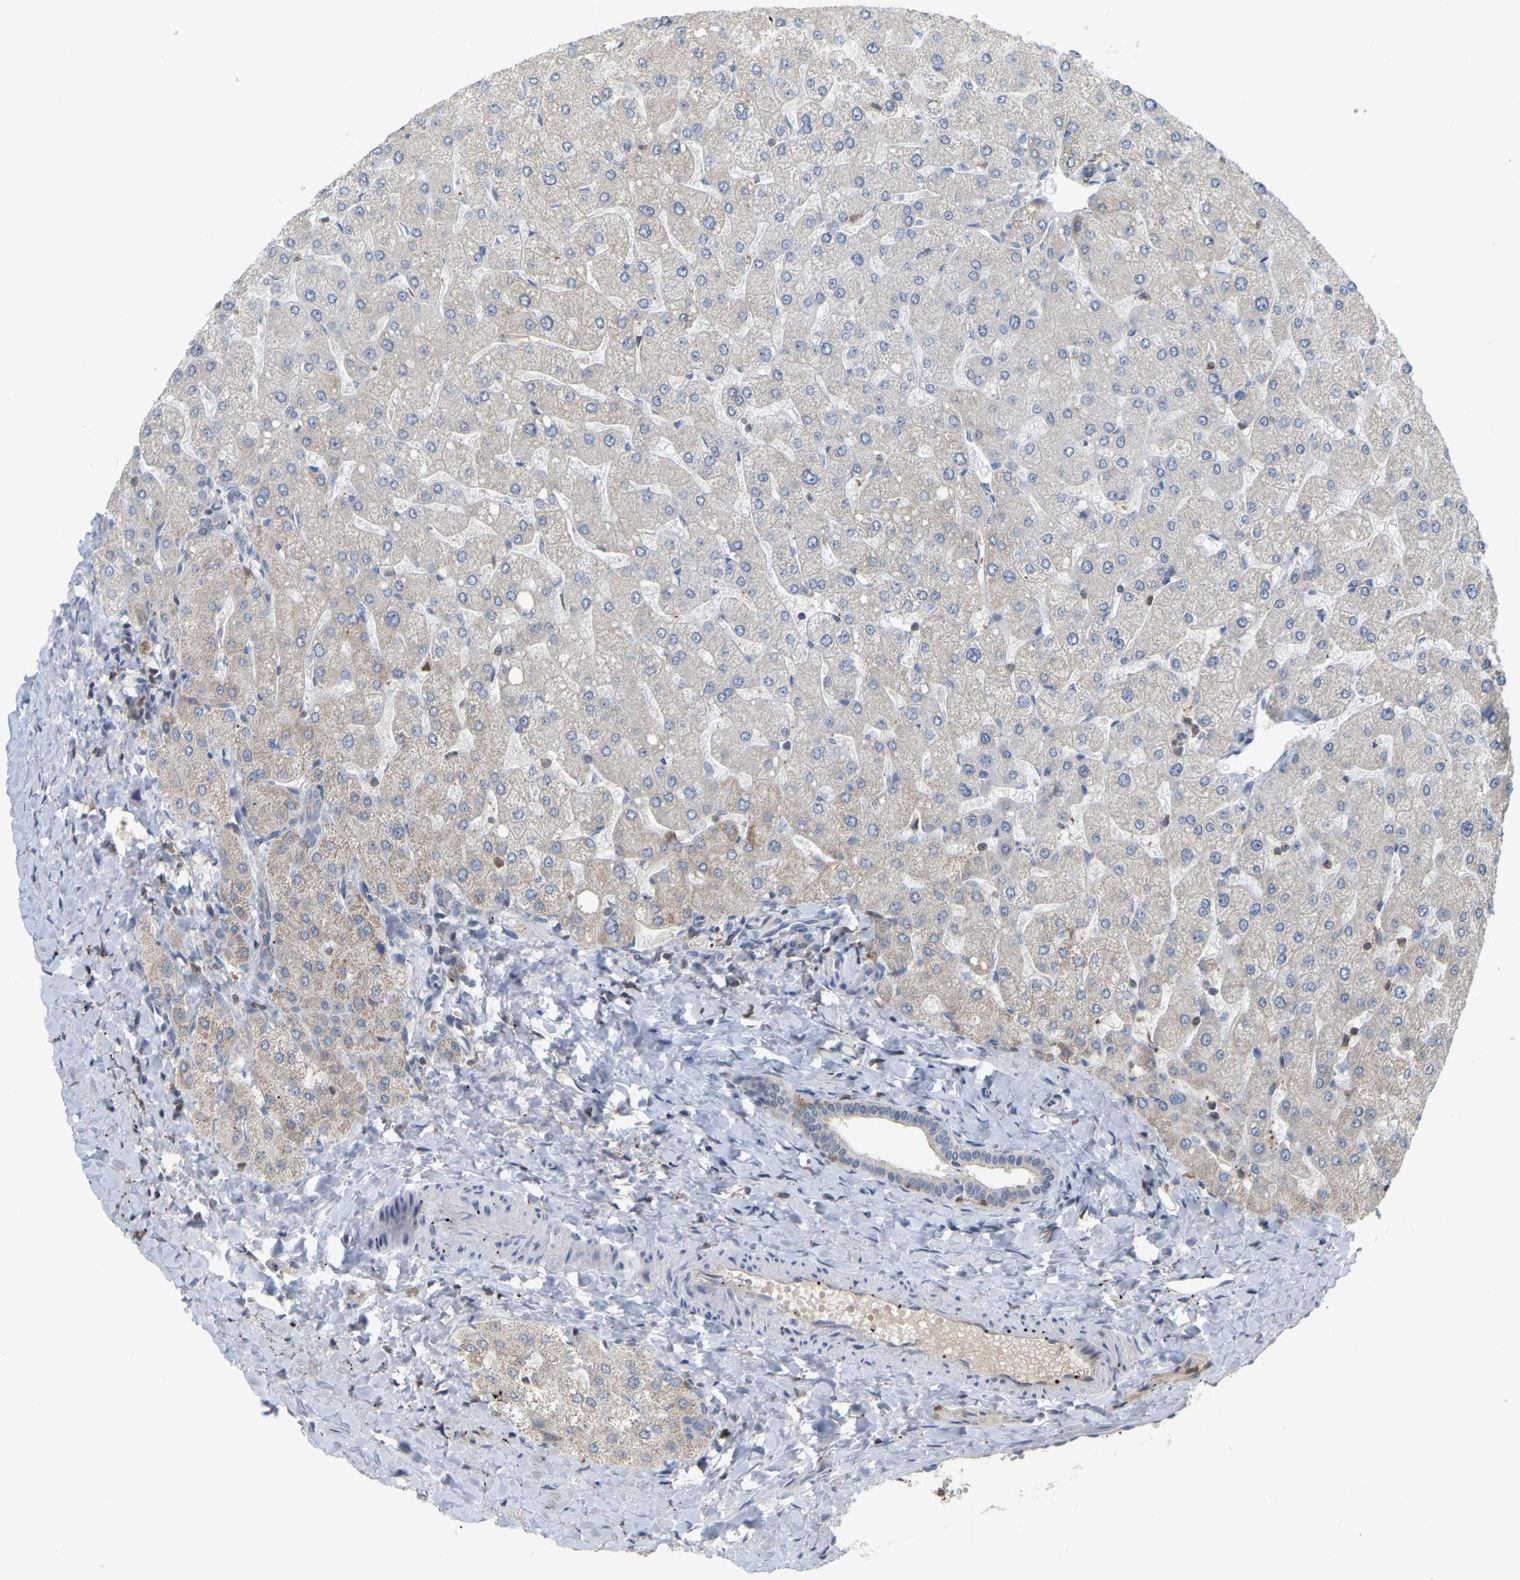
{"staining": {"intensity": "weak", "quantity": ">75%", "location": "cytoplasmic/membranous"}, "tissue": "liver", "cell_type": "Cholangiocytes", "image_type": "normal", "snomed": [{"axis": "morphology", "description": "Normal tissue, NOS"}, {"axis": "topography", "description": "Liver"}], "caption": "IHC (DAB) staining of unremarkable liver exhibits weak cytoplasmic/membranous protein positivity in approximately >75% of cholangiocytes.", "gene": "MTPN", "patient": {"sex": "male", "age": 55}}